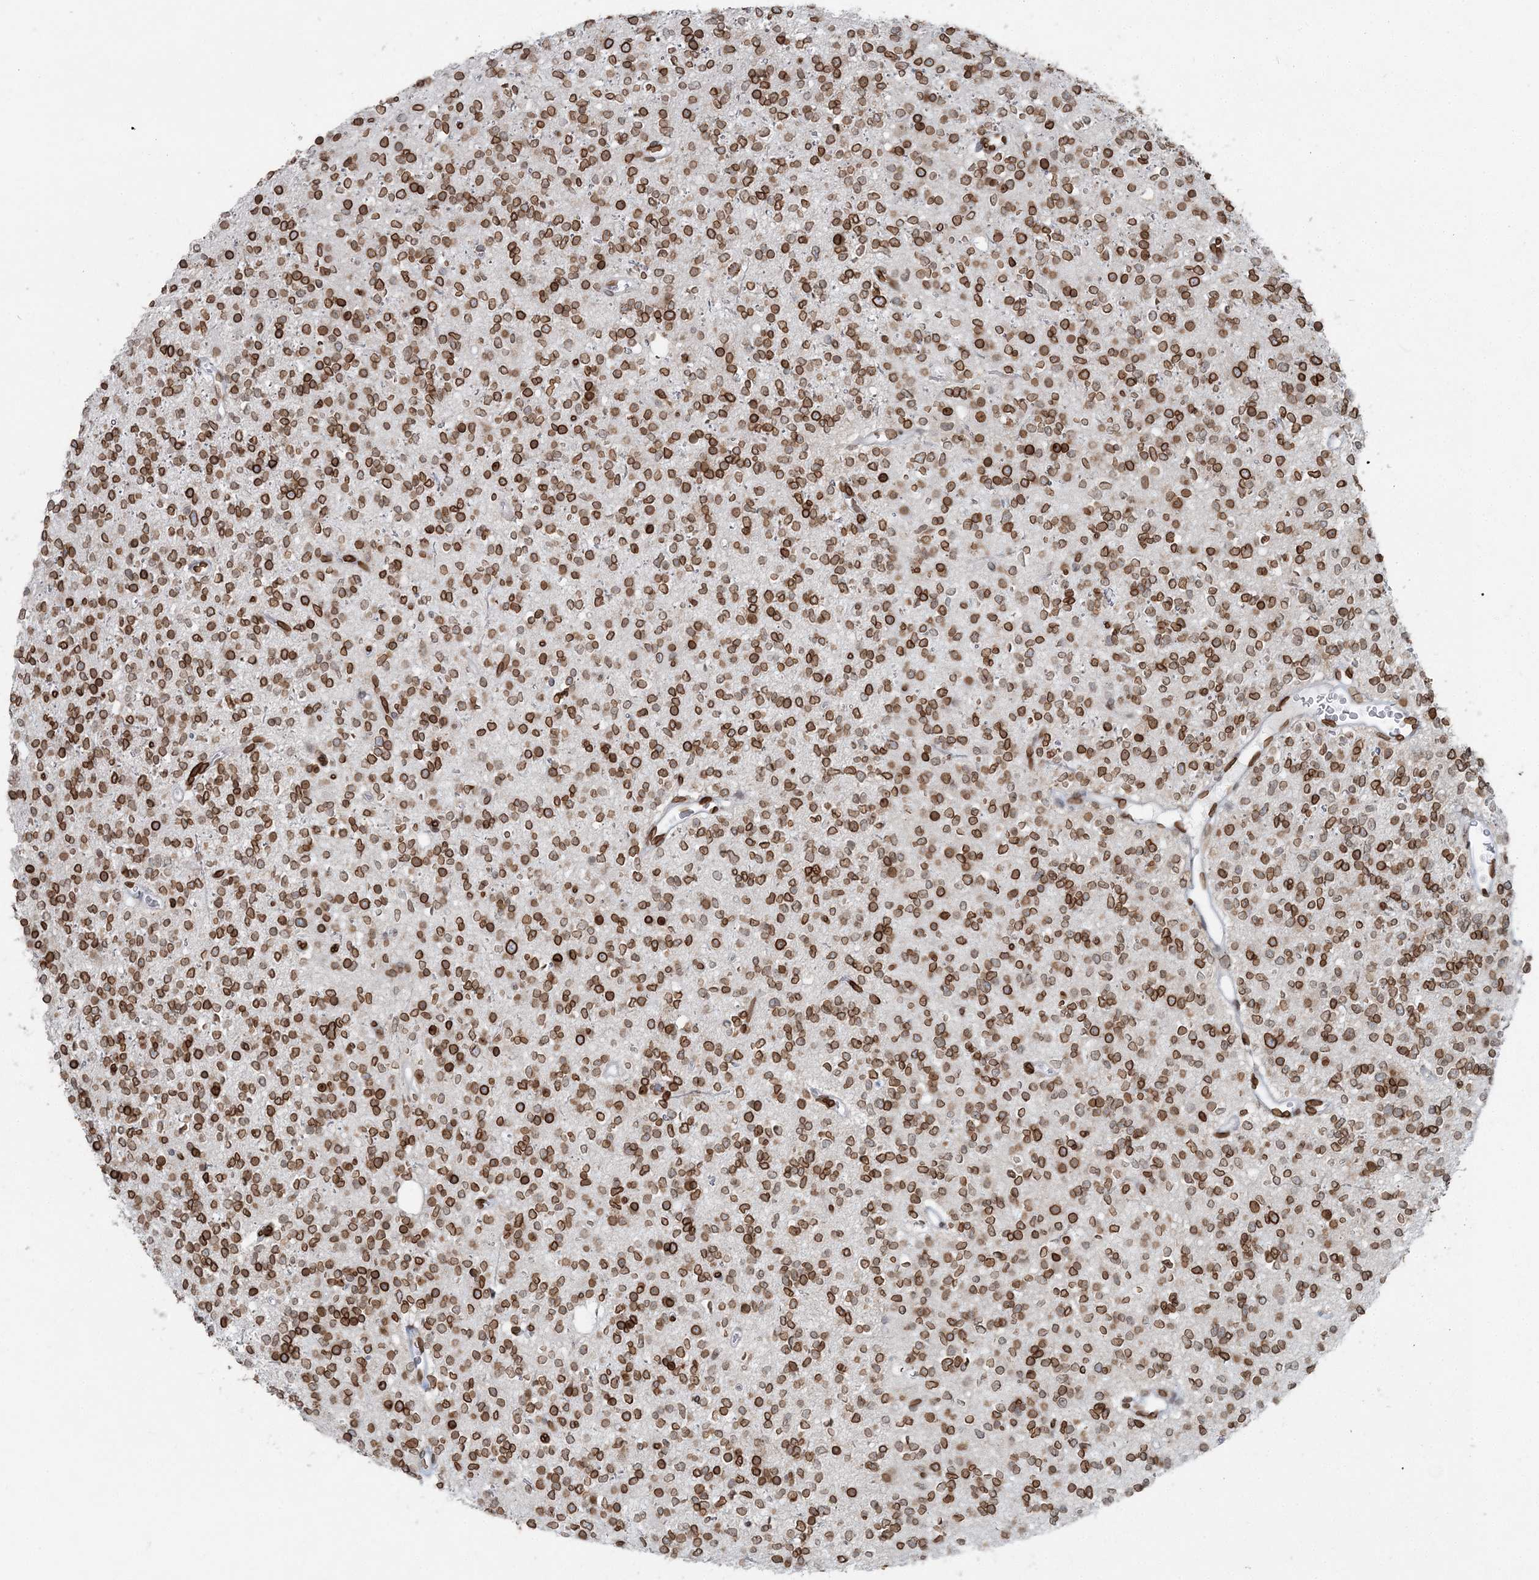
{"staining": {"intensity": "moderate", "quantity": ">75%", "location": "cytoplasmic/membranous,nuclear"}, "tissue": "glioma", "cell_type": "Tumor cells", "image_type": "cancer", "snomed": [{"axis": "morphology", "description": "Glioma, malignant, High grade"}, {"axis": "topography", "description": "Brain"}], "caption": "Immunohistochemistry photomicrograph of human high-grade glioma (malignant) stained for a protein (brown), which reveals medium levels of moderate cytoplasmic/membranous and nuclear staining in about >75% of tumor cells.", "gene": "GJD4", "patient": {"sex": "male", "age": 34}}